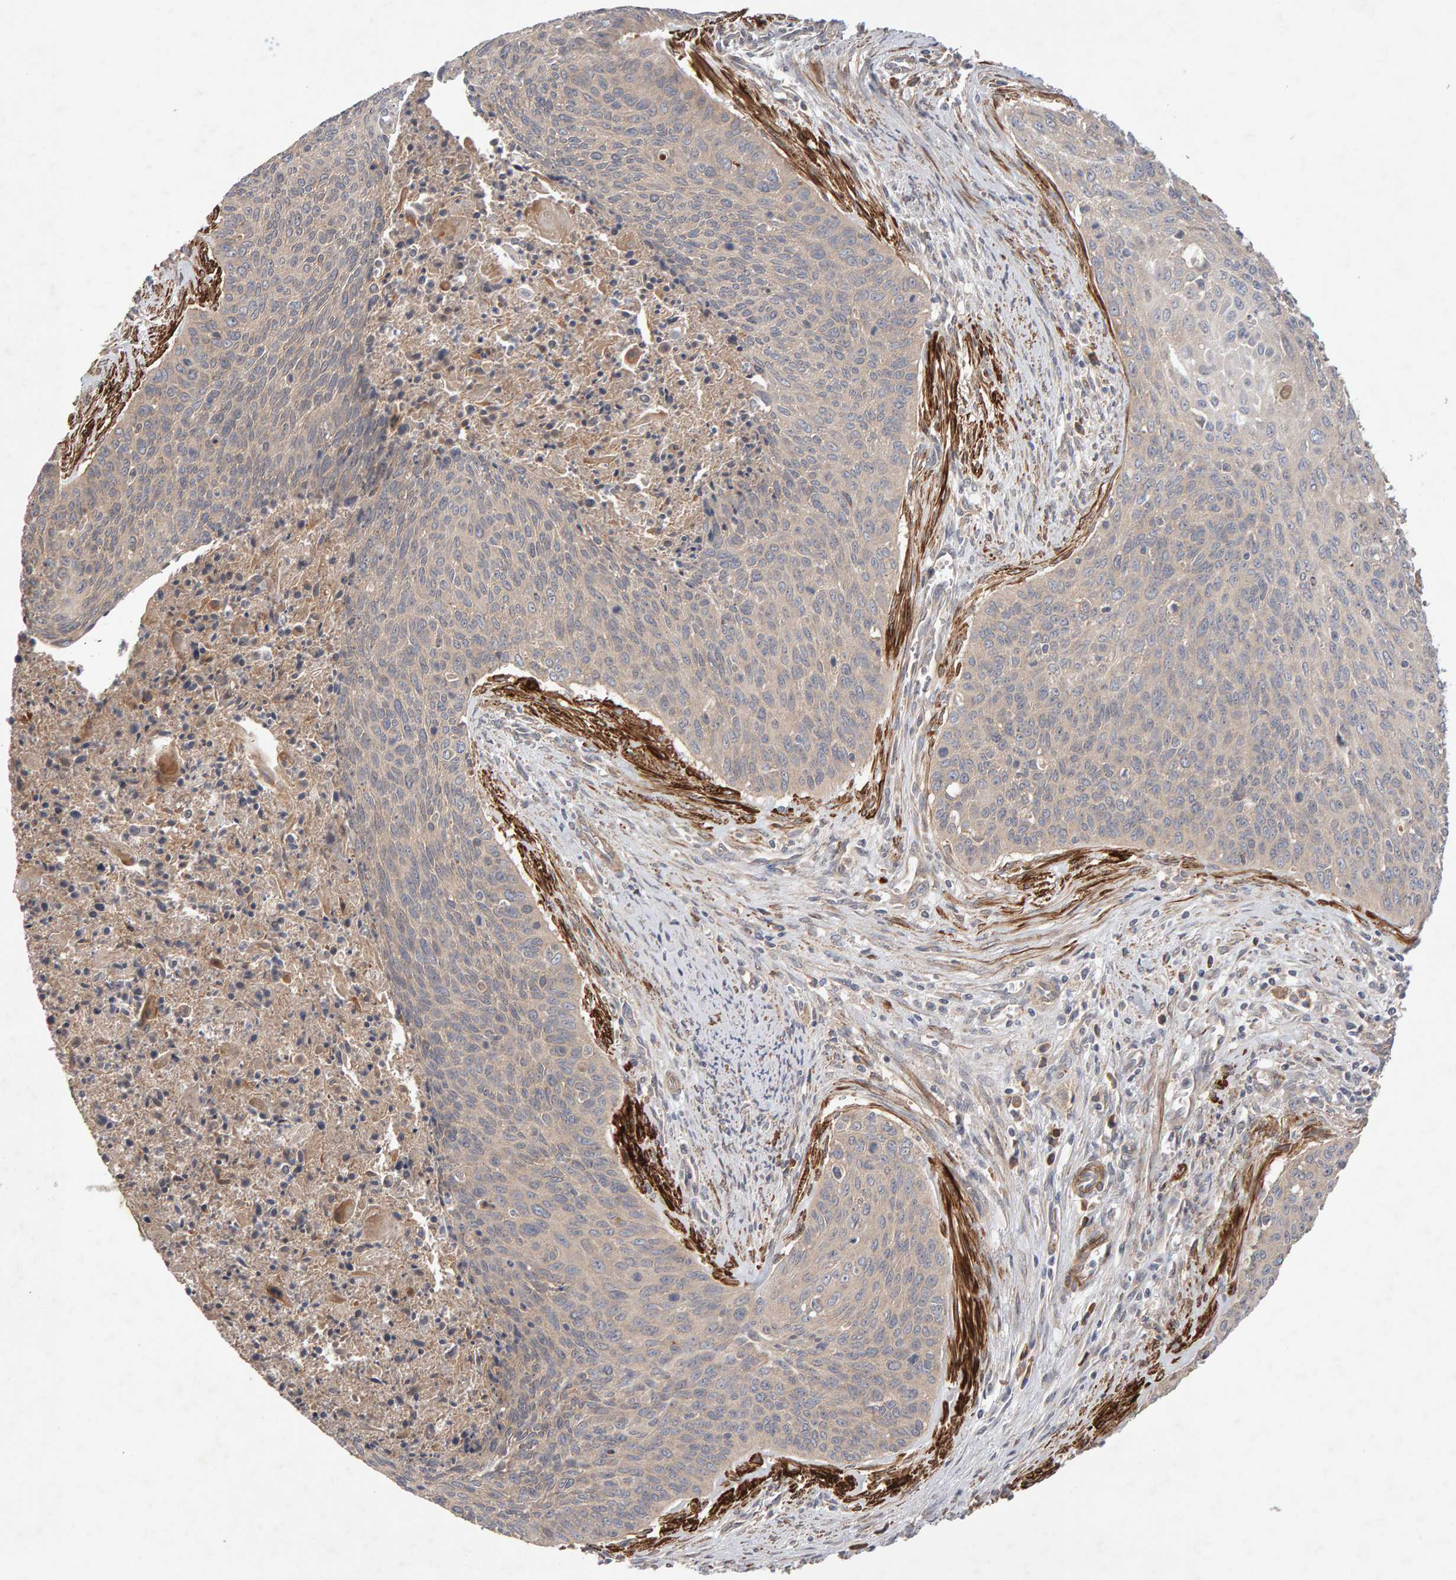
{"staining": {"intensity": "negative", "quantity": "none", "location": "none"}, "tissue": "cervical cancer", "cell_type": "Tumor cells", "image_type": "cancer", "snomed": [{"axis": "morphology", "description": "Squamous cell carcinoma, NOS"}, {"axis": "topography", "description": "Cervix"}], "caption": "IHC of human cervical cancer (squamous cell carcinoma) reveals no staining in tumor cells.", "gene": "RNF19A", "patient": {"sex": "female", "age": 55}}